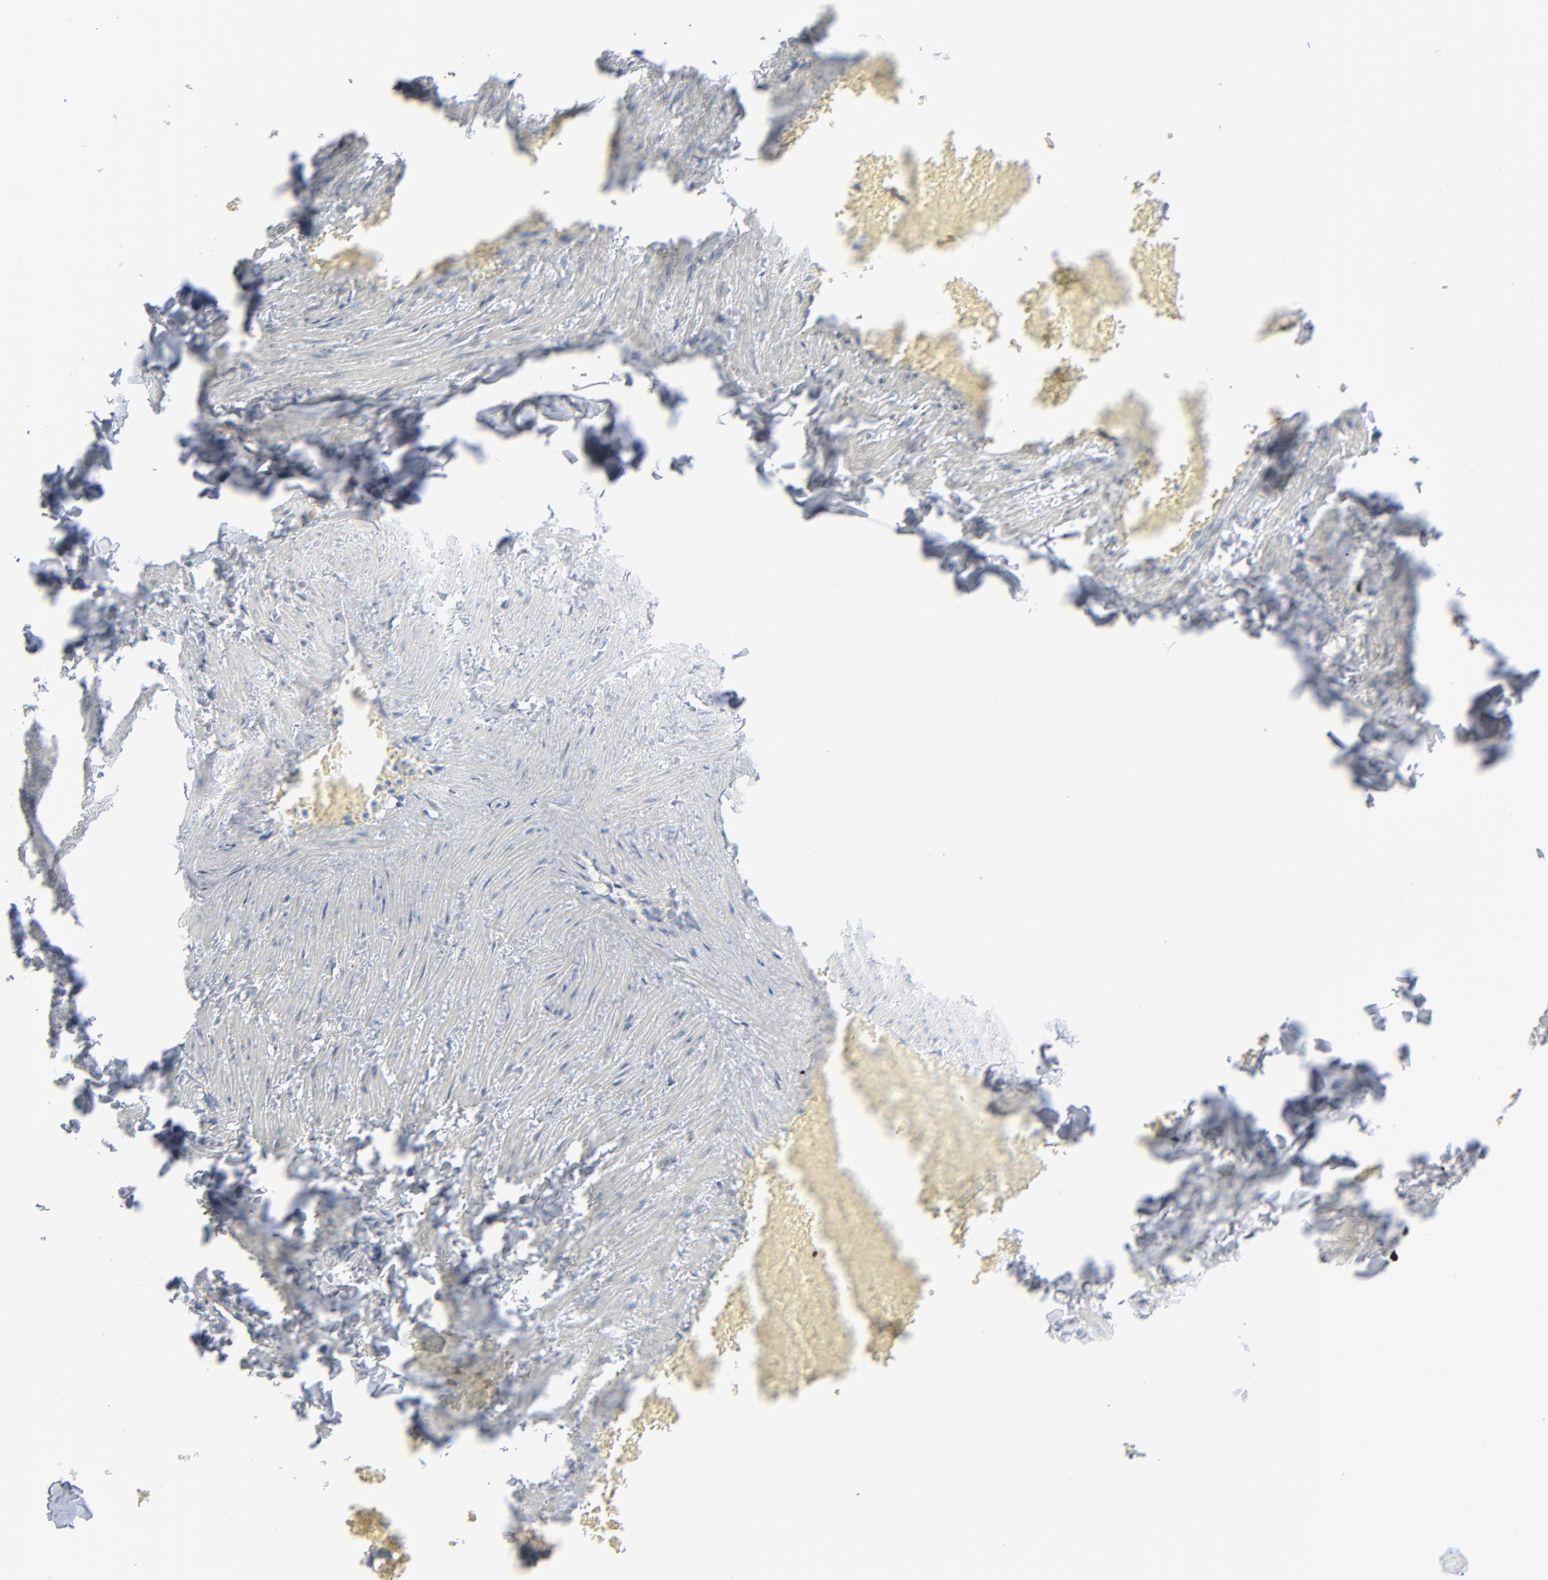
{"staining": {"intensity": "negative", "quantity": "none", "location": "none"}, "tissue": "adipose tissue", "cell_type": "Adipocytes", "image_type": "normal", "snomed": [{"axis": "morphology", "description": "Normal tissue, NOS"}, {"axis": "topography", "description": "Vascular tissue"}], "caption": "An IHC micrograph of benign adipose tissue is shown. There is no staining in adipocytes of adipose tissue. (Immunohistochemistry (ihc), brightfield microscopy, high magnification).", "gene": "KDSR", "patient": {"sex": "male", "age": 41}}